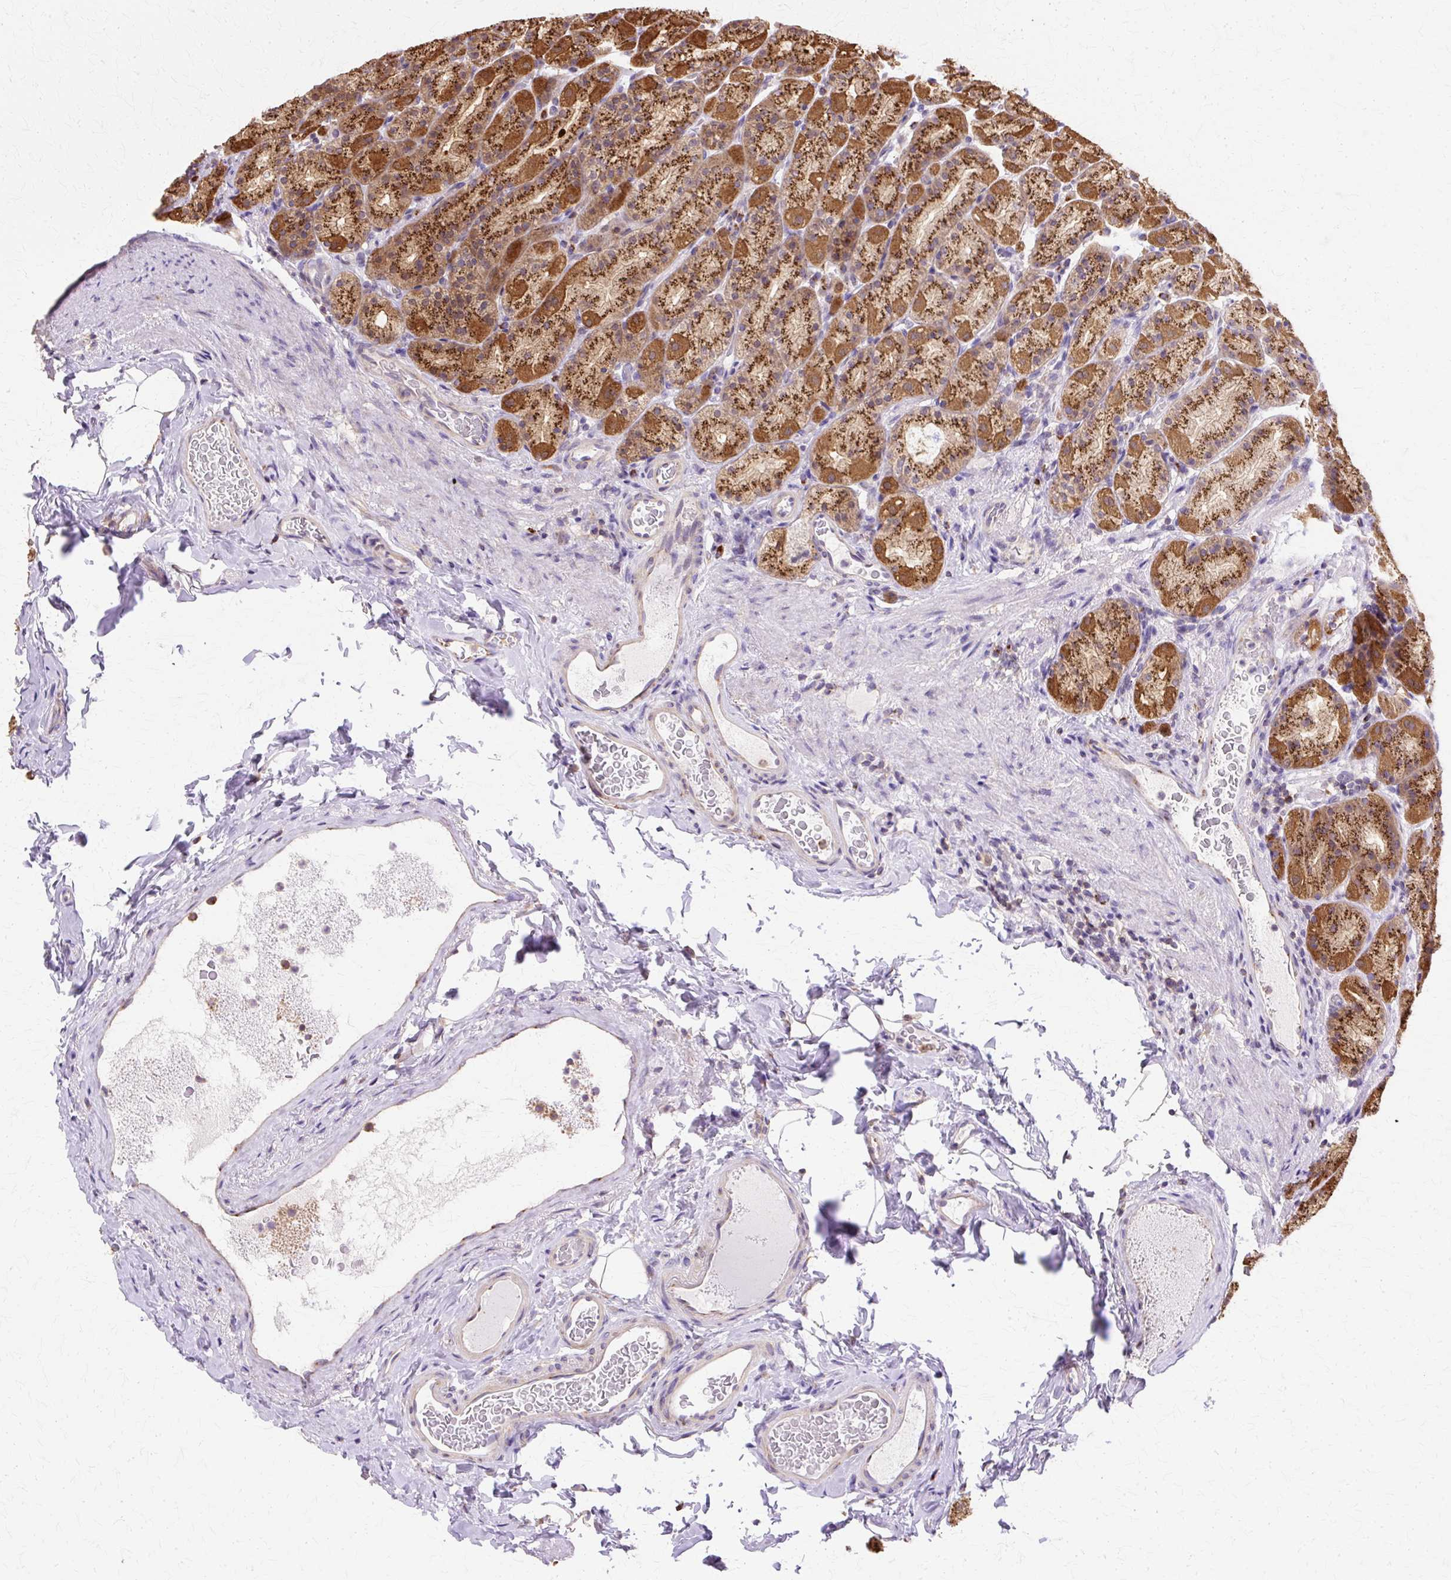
{"staining": {"intensity": "strong", "quantity": ">75%", "location": "cytoplasmic/membranous"}, "tissue": "stomach", "cell_type": "Glandular cells", "image_type": "normal", "snomed": [{"axis": "morphology", "description": "Normal tissue, NOS"}, {"axis": "topography", "description": "Stomach, upper"}, {"axis": "topography", "description": "Stomach"}], "caption": "Immunohistochemical staining of benign human stomach demonstrates strong cytoplasmic/membranous protein staining in approximately >75% of glandular cells. (DAB = brown stain, brightfield microscopy at high magnification).", "gene": "COPB1", "patient": {"sex": "male", "age": 68}}